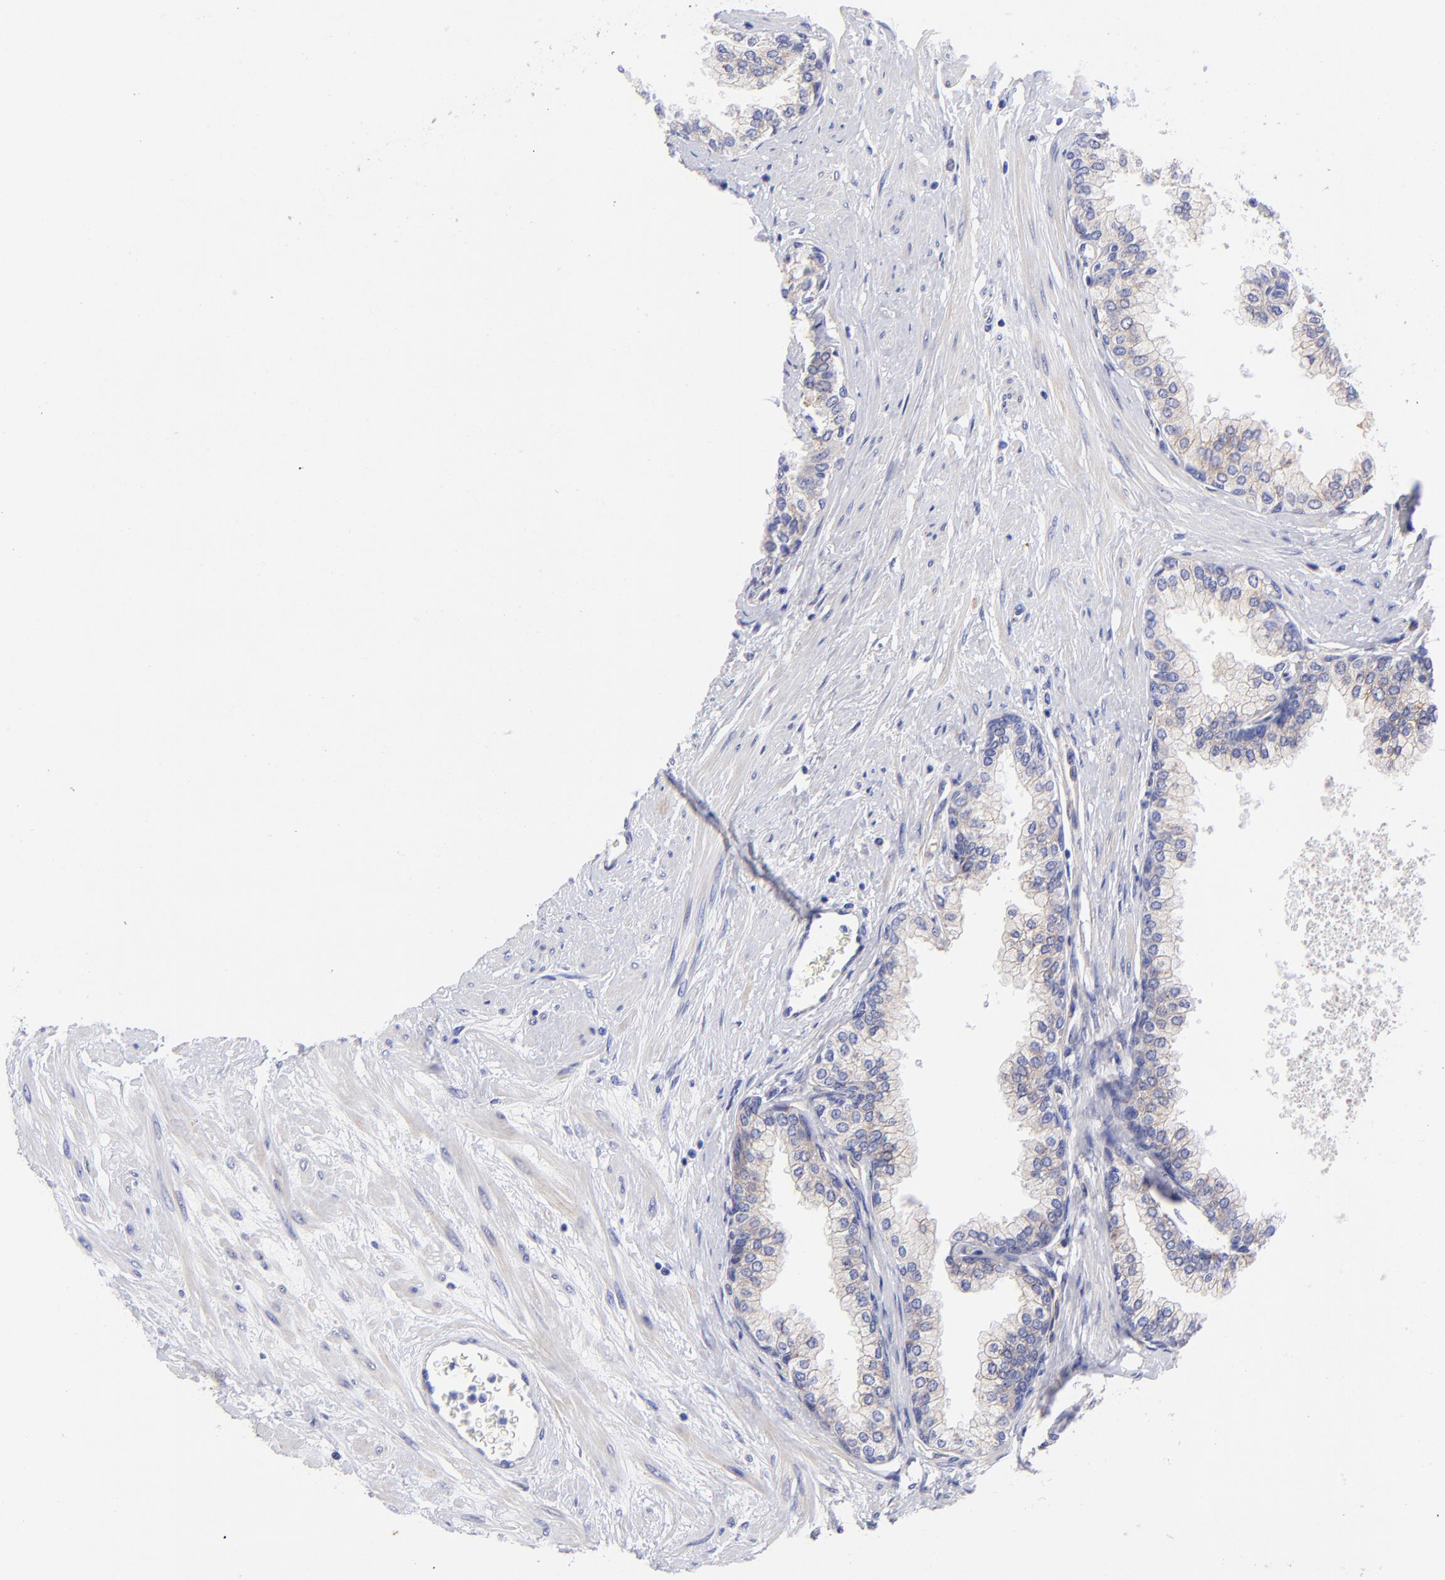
{"staining": {"intensity": "weak", "quantity": "25%-75%", "location": "cytoplasmic/membranous"}, "tissue": "prostate", "cell_type": "Glandular cells", "image_type": "normal", "snomed": [{"axis": "morphology", "description": "Normal tissue, NOS"}, {"axis": "topography", "description": "Prostate"}], "caption": "The micrograph exhibits immunohistochemical staining of benign prostate. There is weak cytoplasmic/membranous positivity is seen in about 25%-75% of glandular cells. The staining was performed using DAB to visualize the protein expression in brown, while the nuclei were stained in blue with hematoxylin (Magnification: 20x).", "gene": "PPFIBP1", "patient": {"sex": "male", "age": 60}}